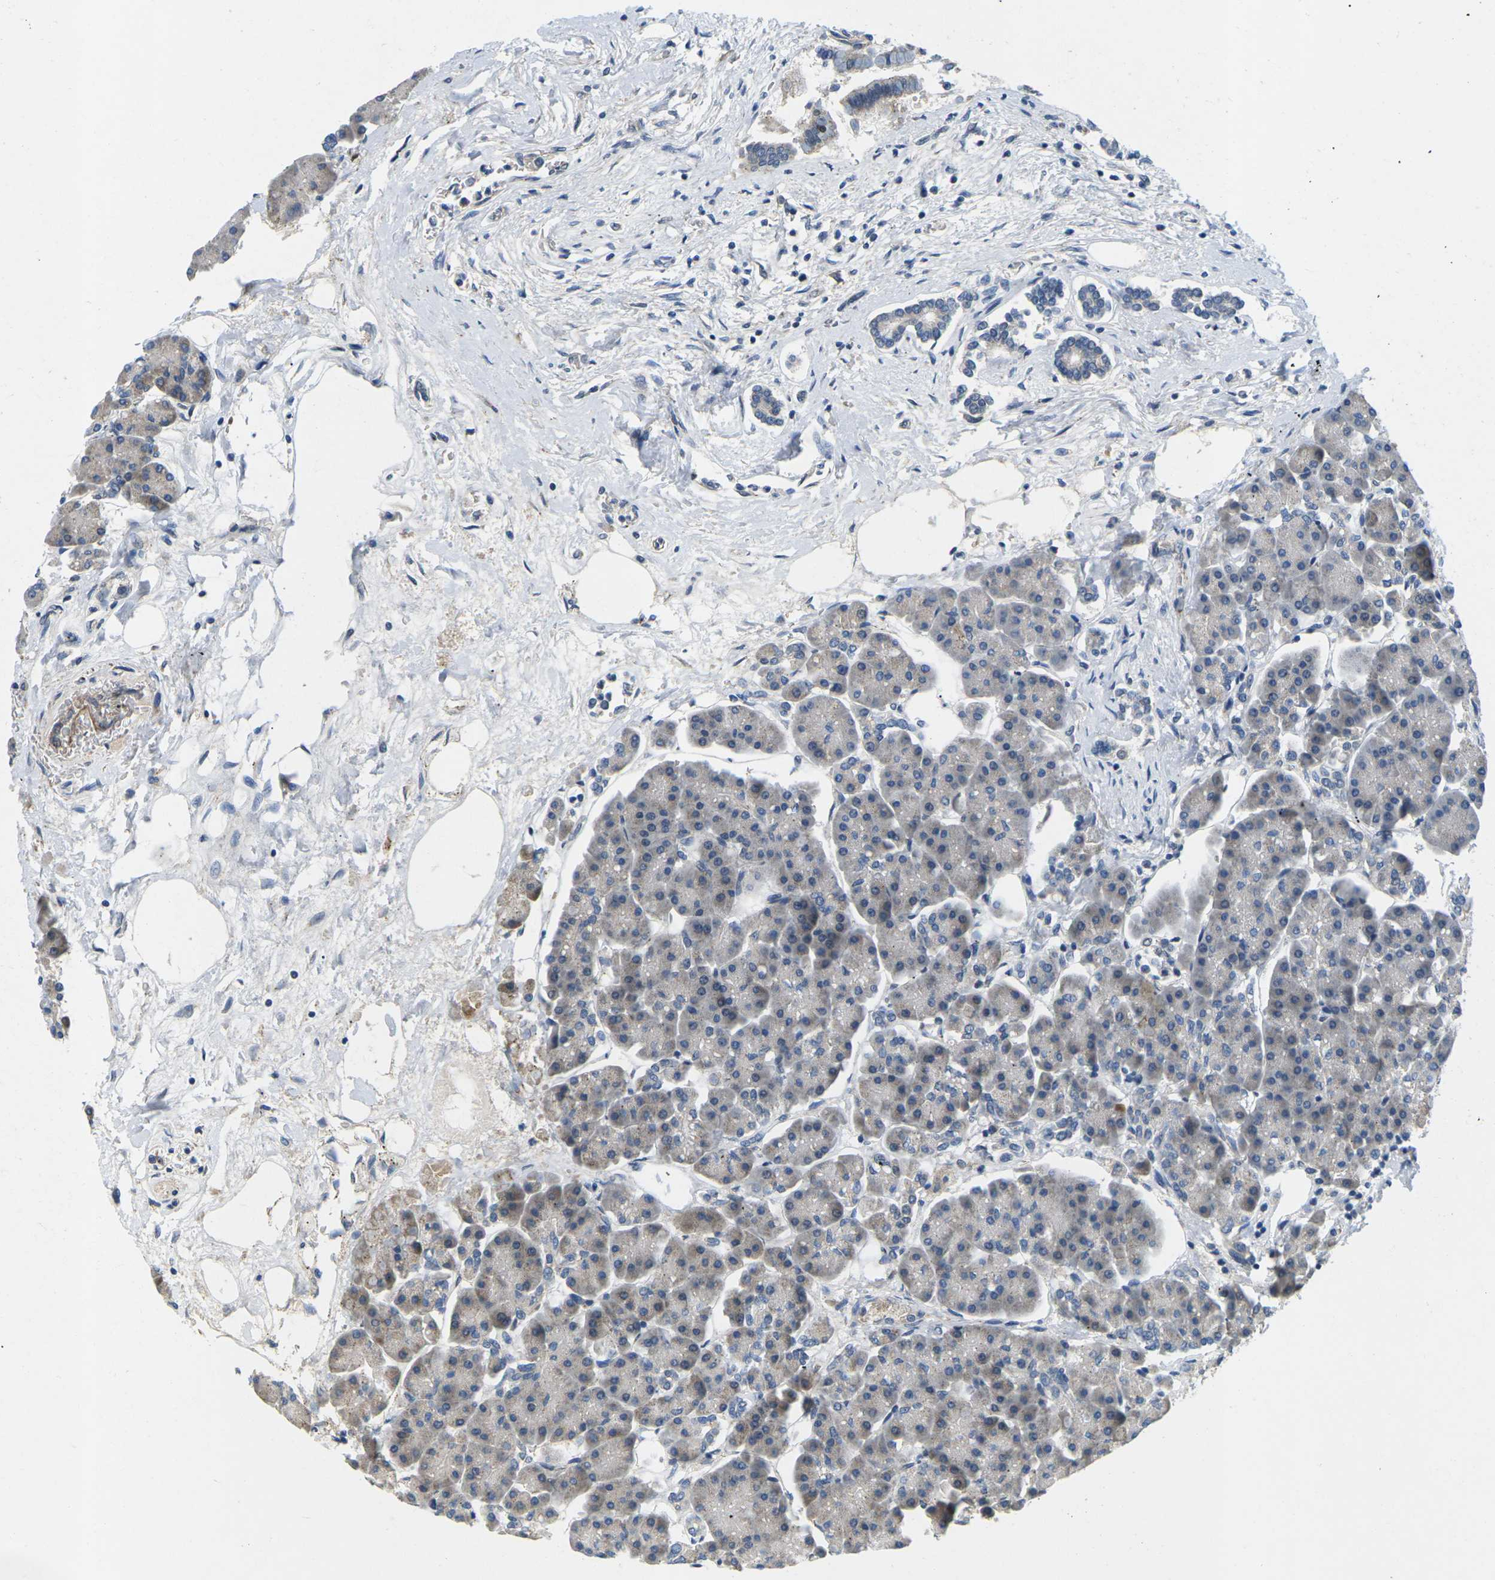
{"staining": {"intensity": "moderate", "quantity": "<25%", "location": "cytoplasmic/membranous"}, "tissue": "pancreas", "cell_type": "Exocrine glandular cells", "image_type": "normal", "snomed": [{"axis": "morphology", "description": "Normal tissue, NOS"}, {"axis": "topography", "description": "Pancreas"}], "caption": "Moderate cytoplasmic/membranous positivity is appreciated in approximately <25% of exocrine glandular cells in normal pancreas.", "gene": "ERBB4", "patient": {"sex": "female", "age": 70}}